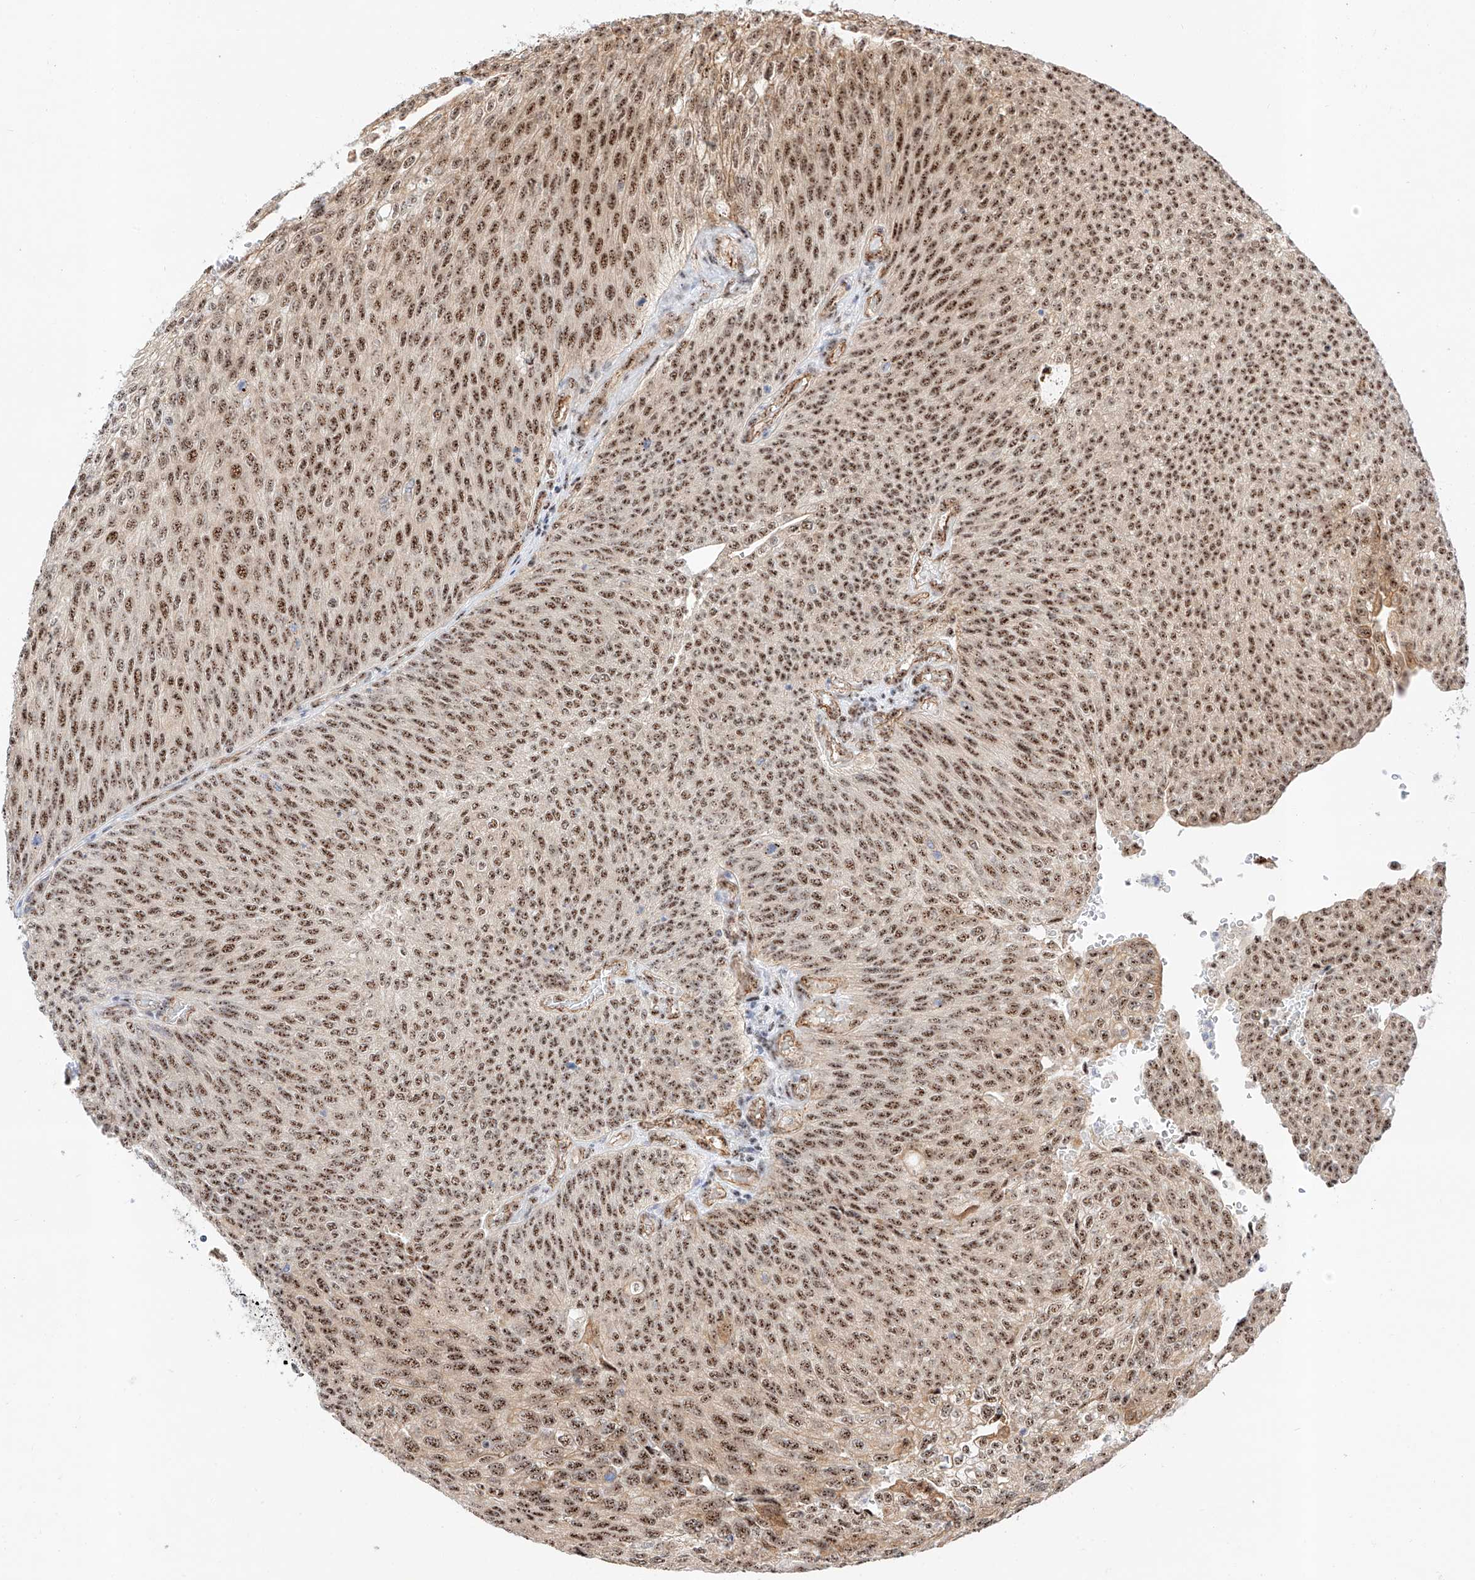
{"staining": {"intensity": "strong", "quantity": ">75%", "location": "nuclear"}, "tissue": "urothelial cancer", "cell_type": "Tumor cells", "image_type": "cancer", "snomed": [{"axis": "morphology", "description": "Urothelial carcinoma, Low grade"}, {"axis": "topography", "description": "Urinary bladder"}], "caption": "Human urothelial cancer stained with a protein marker exhibits strong staining in tumor cells.", "gene": "ATXN7L2", "patient": {"sex": "female", "age": 79}}